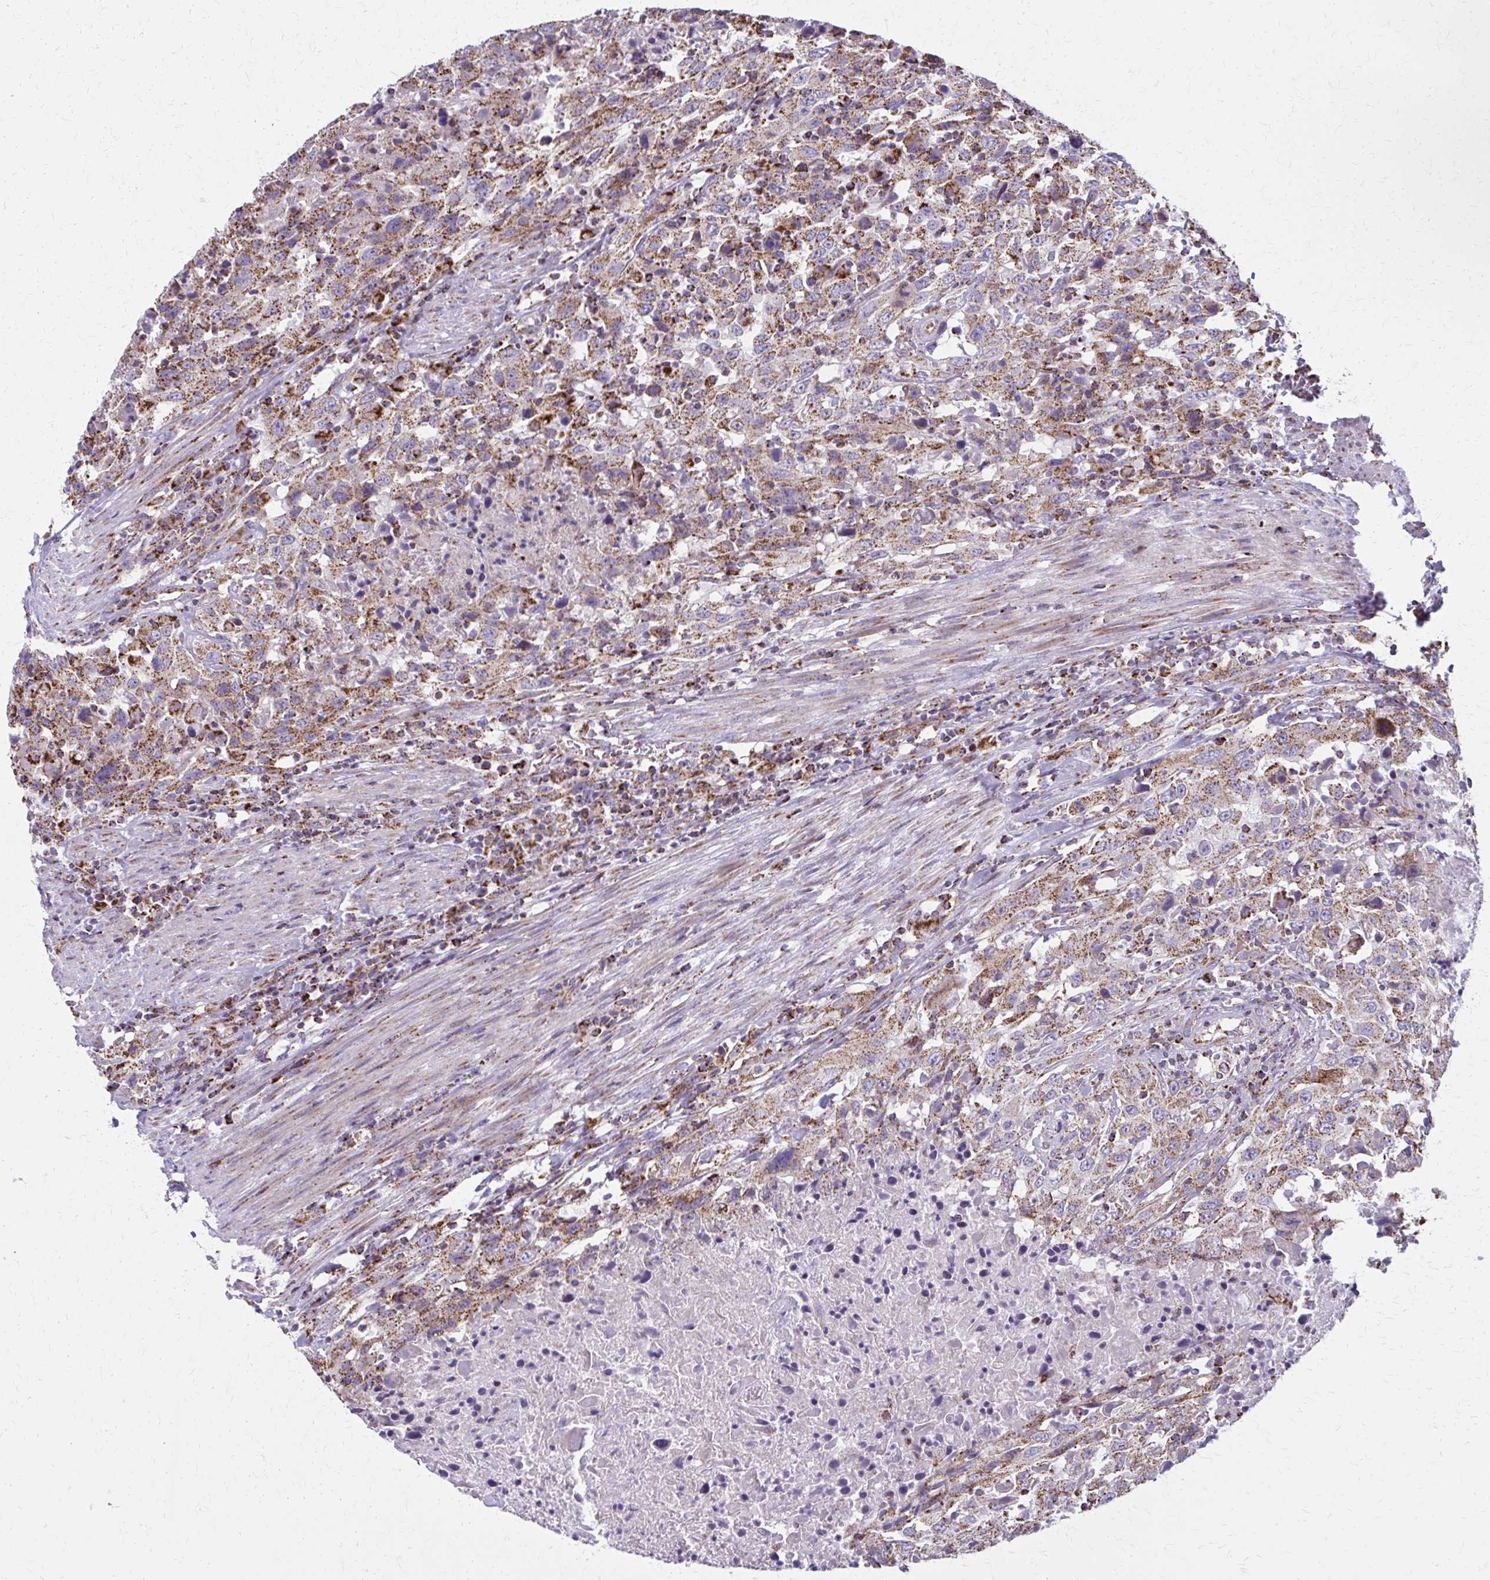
{"staining": {"intensity": "moderate", "quantity": ">75%", "location": "cytoplasmic/membranous"}, "tissue": "urothelial cancer", "cell_type": "Tumor cells", "image_type": "cancer", "snomed": [{"axis": "morphology", "description": "Urothelial carcinoma, High grade"}, {"axis": "topography", "description": "Urinary bladder"}], "caption": "Immunohistochemistry micrograph of urothelial cancer stained for a protein (brown), which reveals medium levels of moderate cytoplasmic/membranous expression in approximately >75% of tumor cells.", "gene": "TVP23A", "patient": {"sex": "male", "age": 61}}